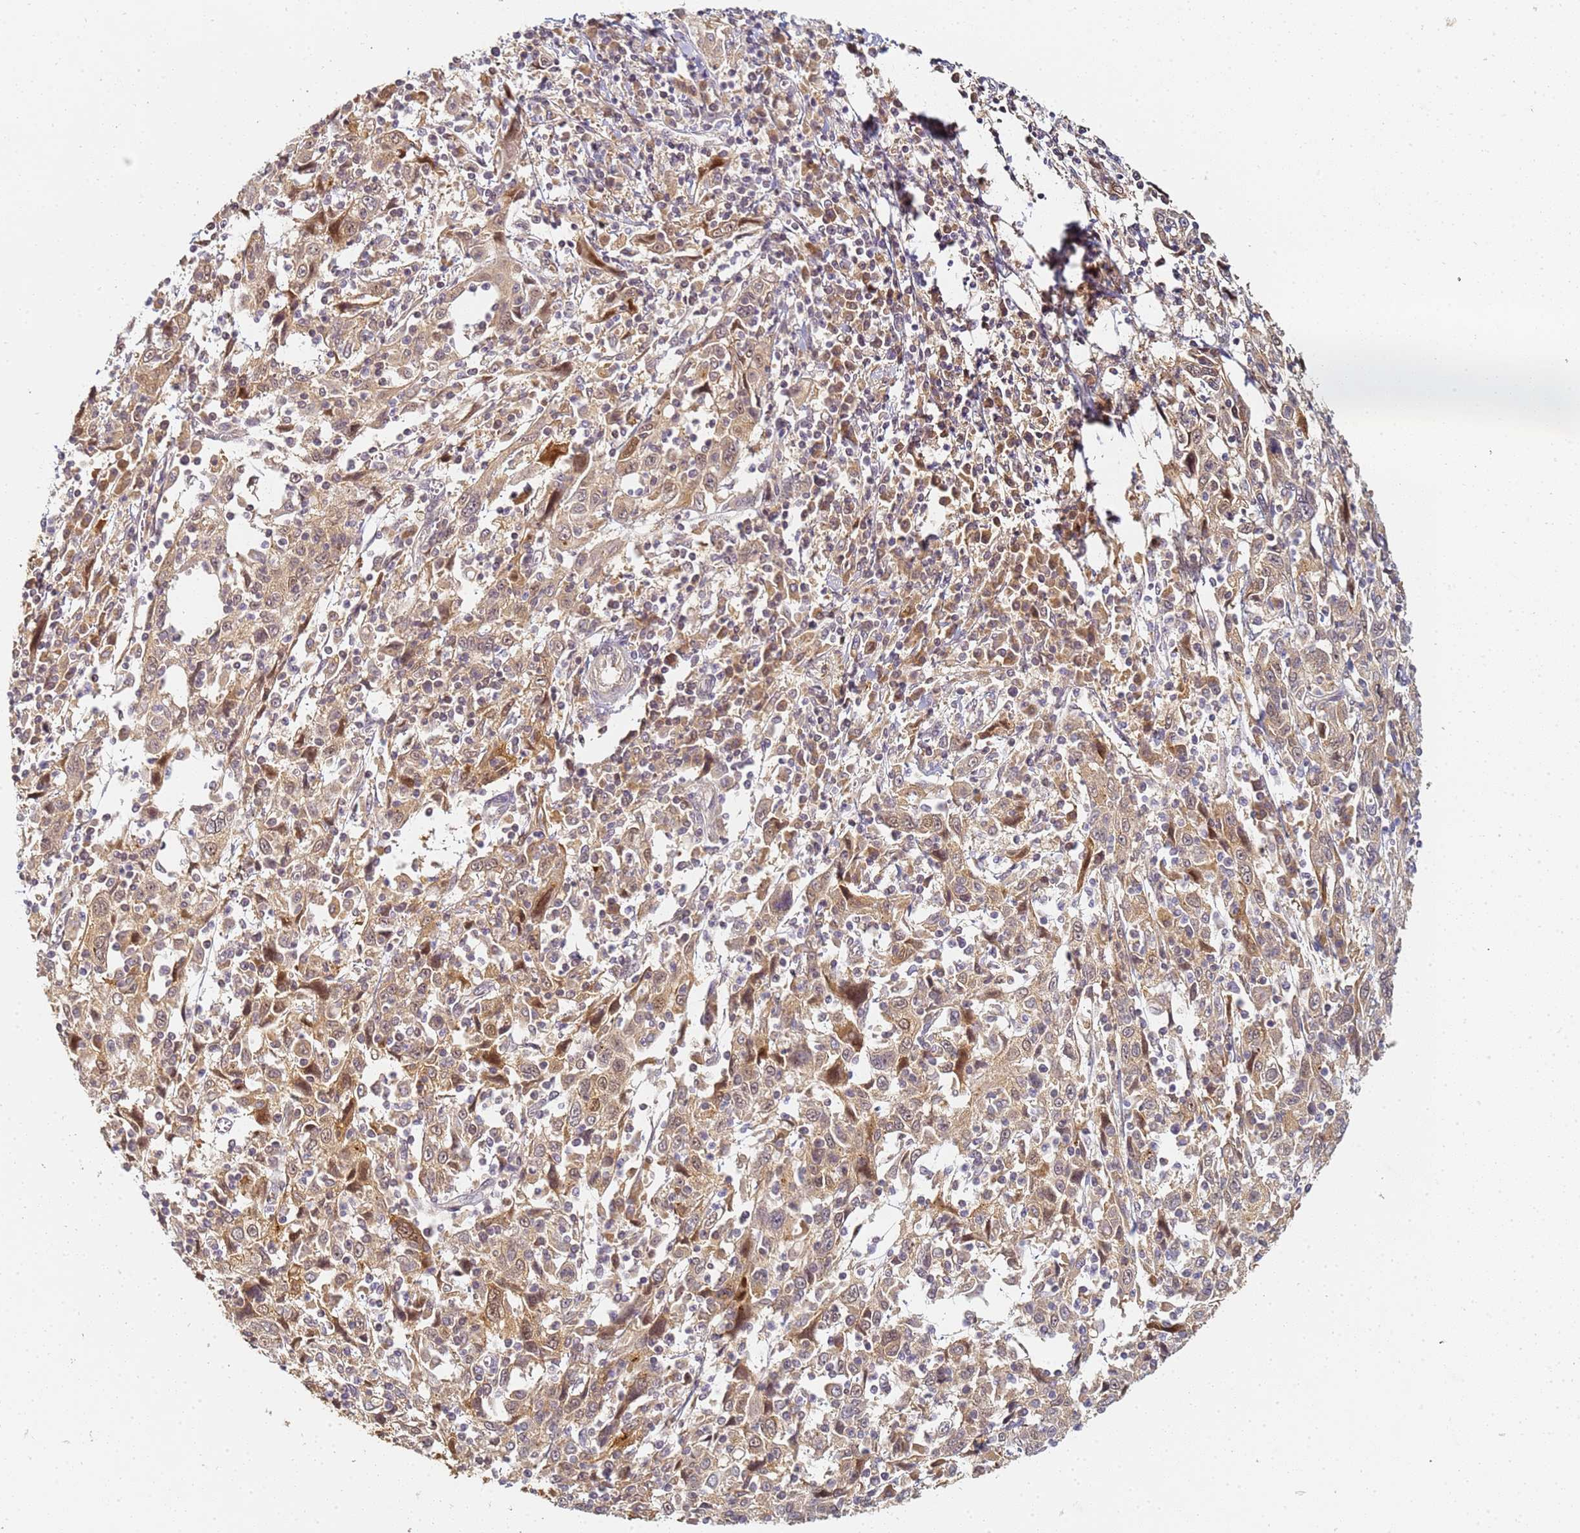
{"staining": {"intensity": "moderate", "quantity": "25%-75%", "location": "cytoplasmic/membranous,nuclear"}, "tissue": "cervical cancer", "cell_type": "Tumor cells", "image_type": "cancer", "snomed": [{"axis": "morphology", "description": "Squamous cell carcinoma, NOS"}, {"axis": "topography", "description": "Cervix"}], "caption": "Squamous cell carcinoma (cervical) stained with DAB (3,3'-diaminobenzidine) immunohistochemistry displays medium levels of moderate cytoplasmic/membranous and nuclear positivity in approximately 25%-75% of tumor cells.", "gene": "HMCES", "patient": {"sex": "female", "age": 46}}